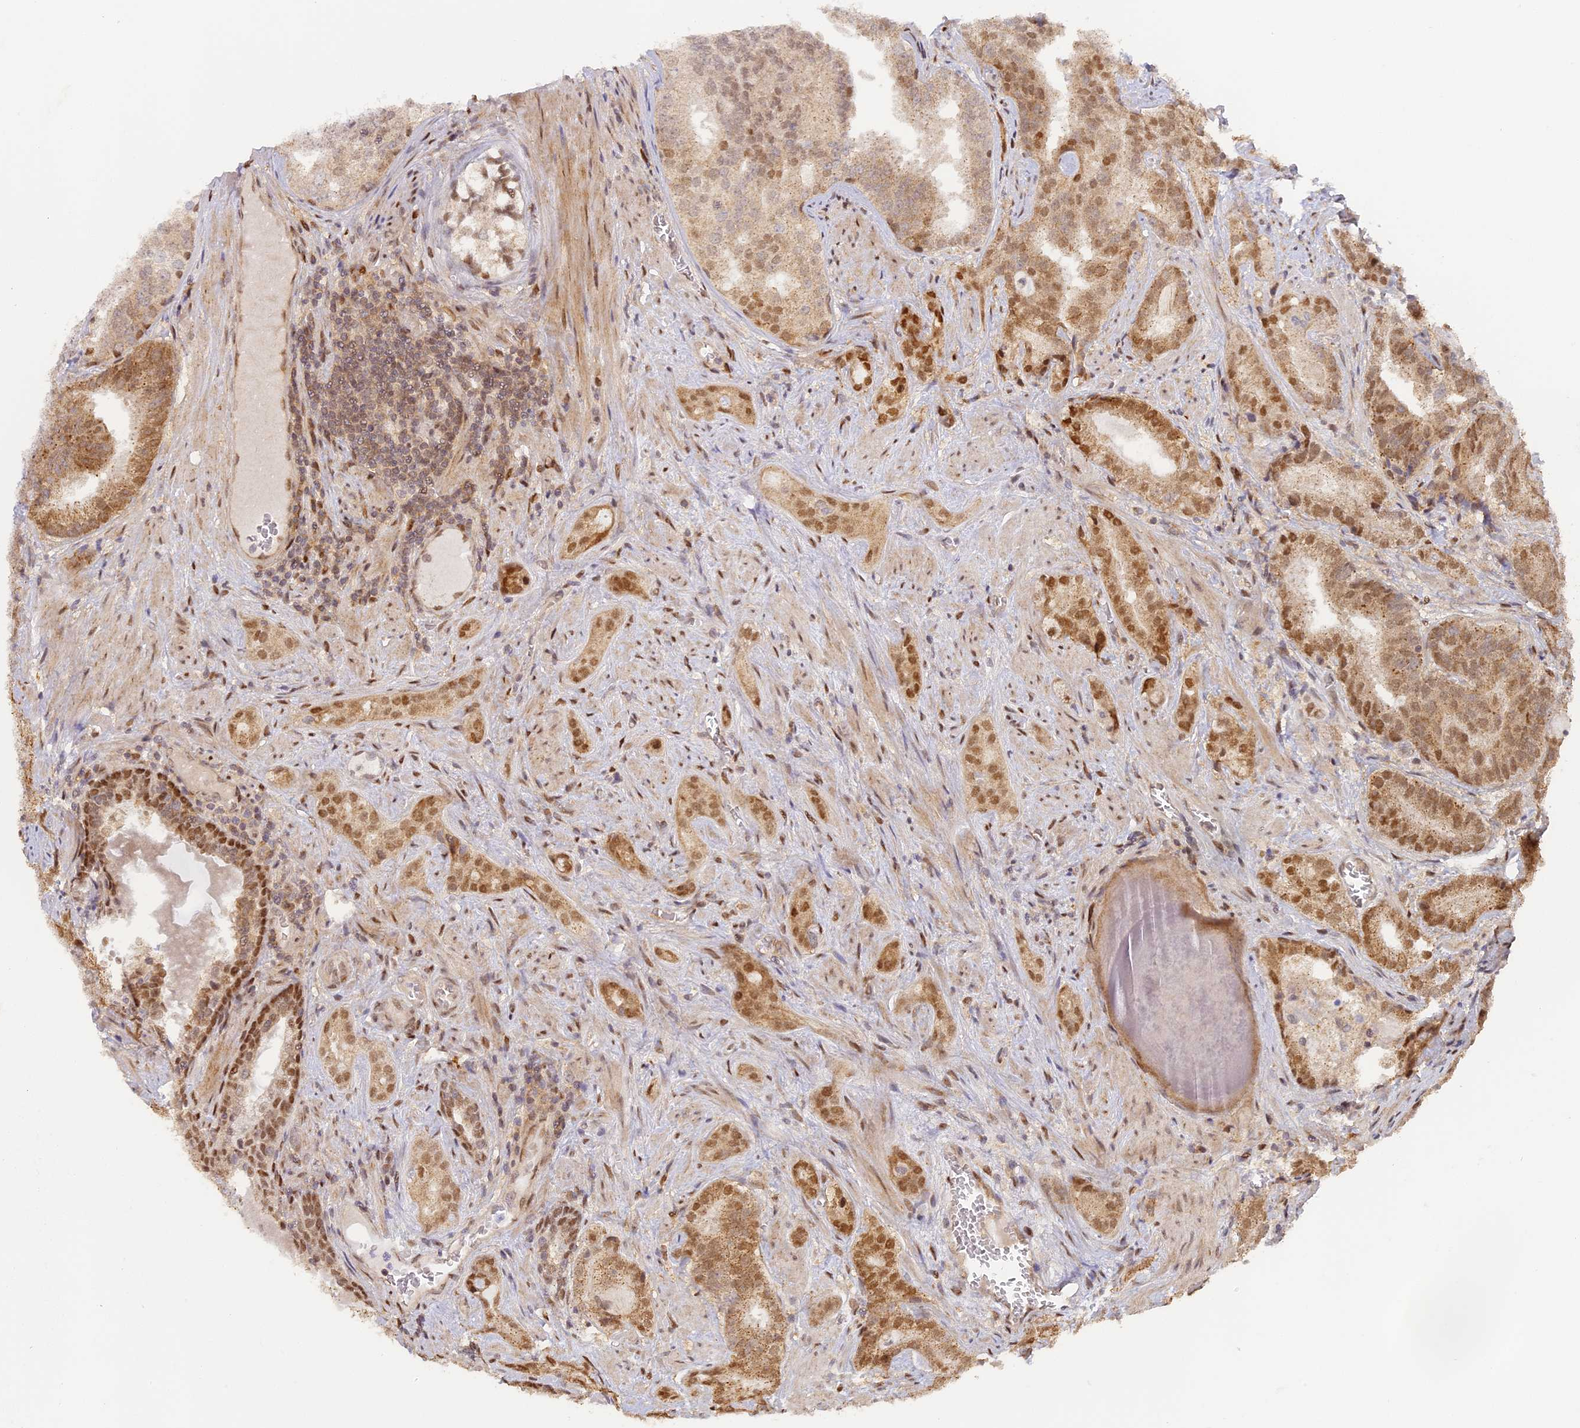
{"staining": {"intensity": "strong", "quantity": "25%-75%", "location": "nuclear"}, "tissue": "prostate cancer", "cell_type": "Tumor cells", "image_type": "cancer", "snomed": [{"axis": "morphology", "description": "Adenocarcinoma, High grade"}, {"axis": "topography", "description": "Prostate"}], "caption": "Immunohistochemistry (IHC) photomicrograph of human prostate high-grade adenocarcinoma stained for a protein (brown), which reveals high levels of strong nuclear positivity in approximately 25%-75% of tumor cells.", "gene": "MYBL2", "patient": {"sex": "male", "age": 55}}